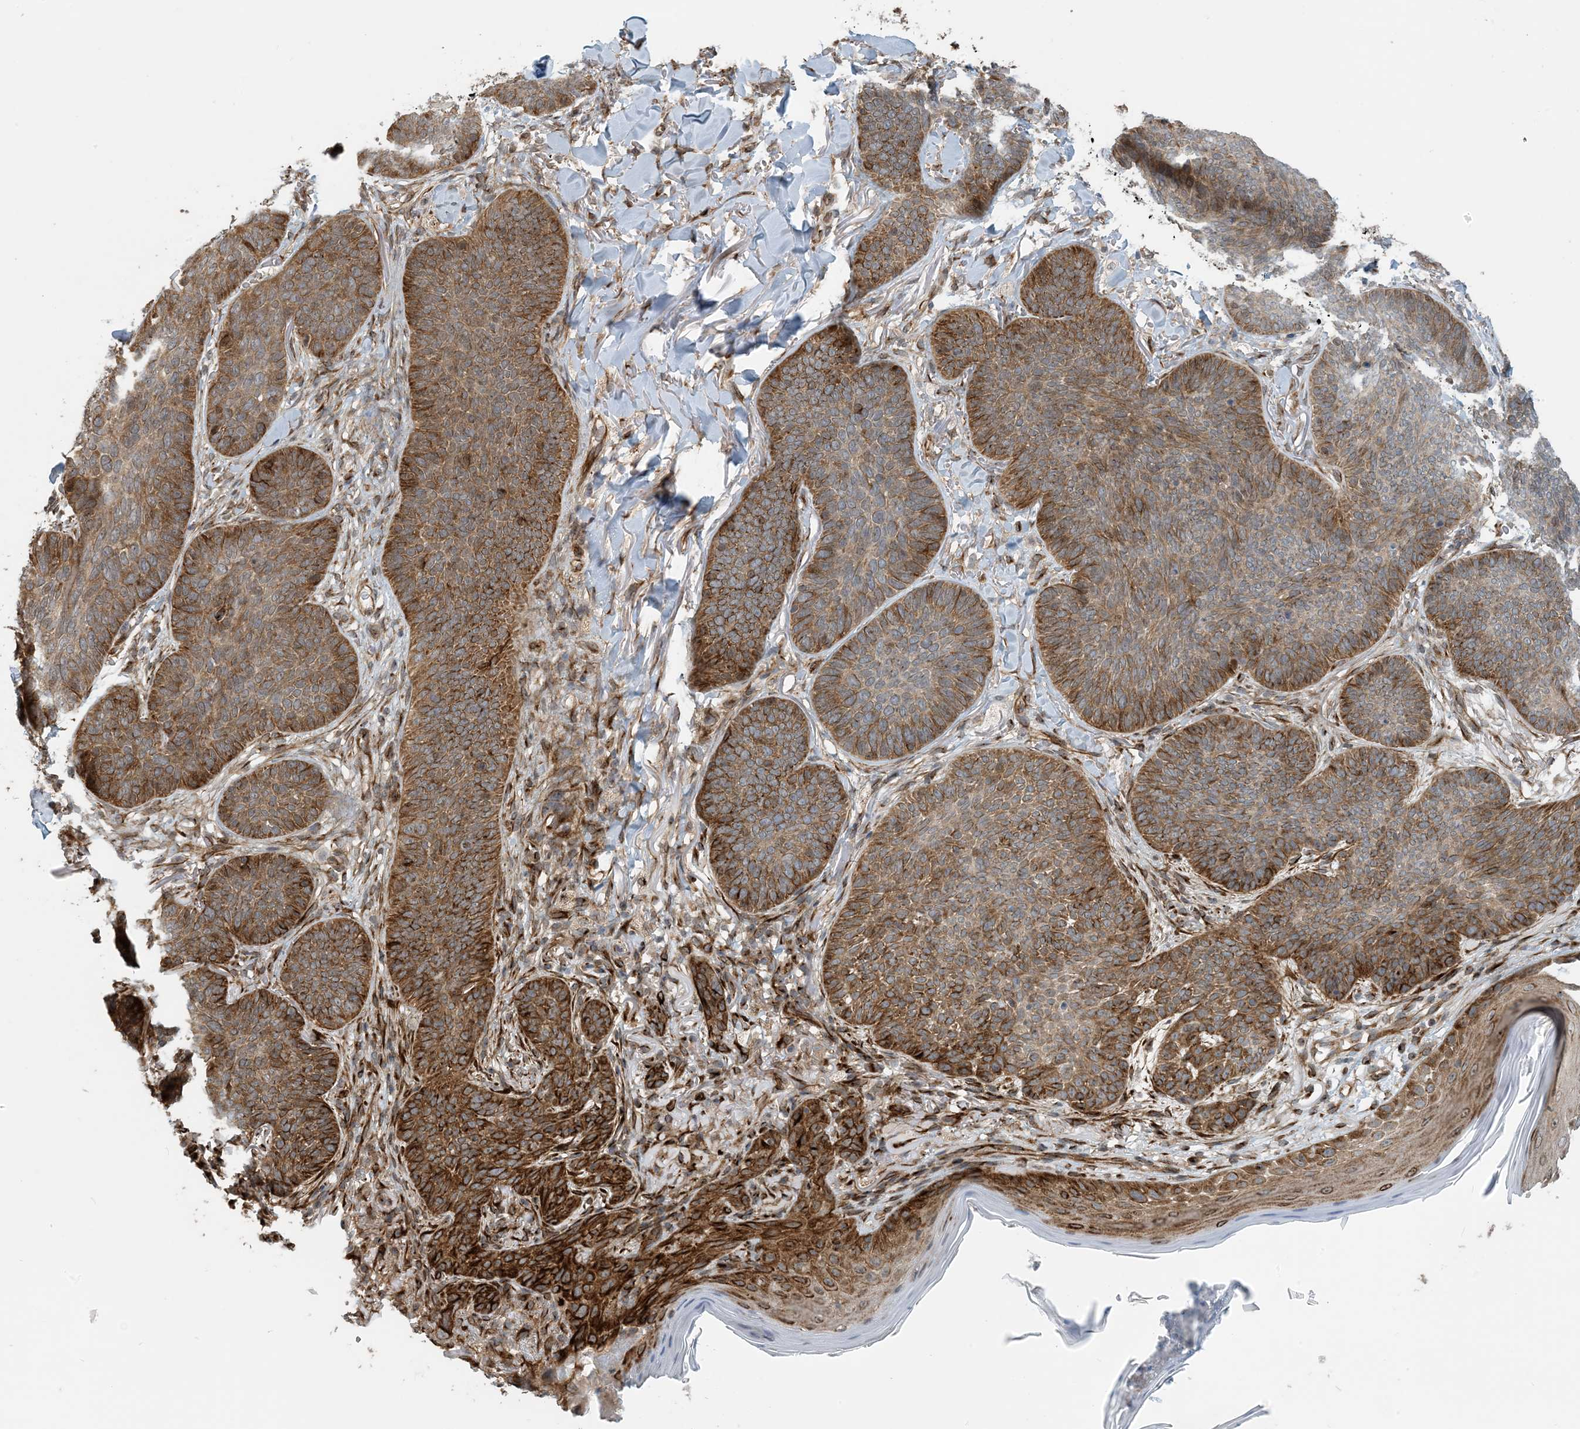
{"staining": {"intensity": "moderate", "quantity": ">75%", "location": "cytoplasmic/membranous"}, "tissue": "skin cancer", "cell_type": "Tumor cells", "image_type": "cancer", "snomed": [{"axis": "morphology", "description": "Basal cell carcinoma"}, {"axis": "topography", "description": "Skin"}], "caption": "Immunohistochemistry image of neoplastic tissue: human skin cancer (basal cell carcinoma) stained using immunohistochemistry exhibits medium levels of moderate protein expression localized specifically in the cytoplasmic/membranous of tumor cells, appearing as a cytoplasmic/membranous brown color.", "gene": "ZBTB3", "patient": {"sex": "male", "age": 85}}